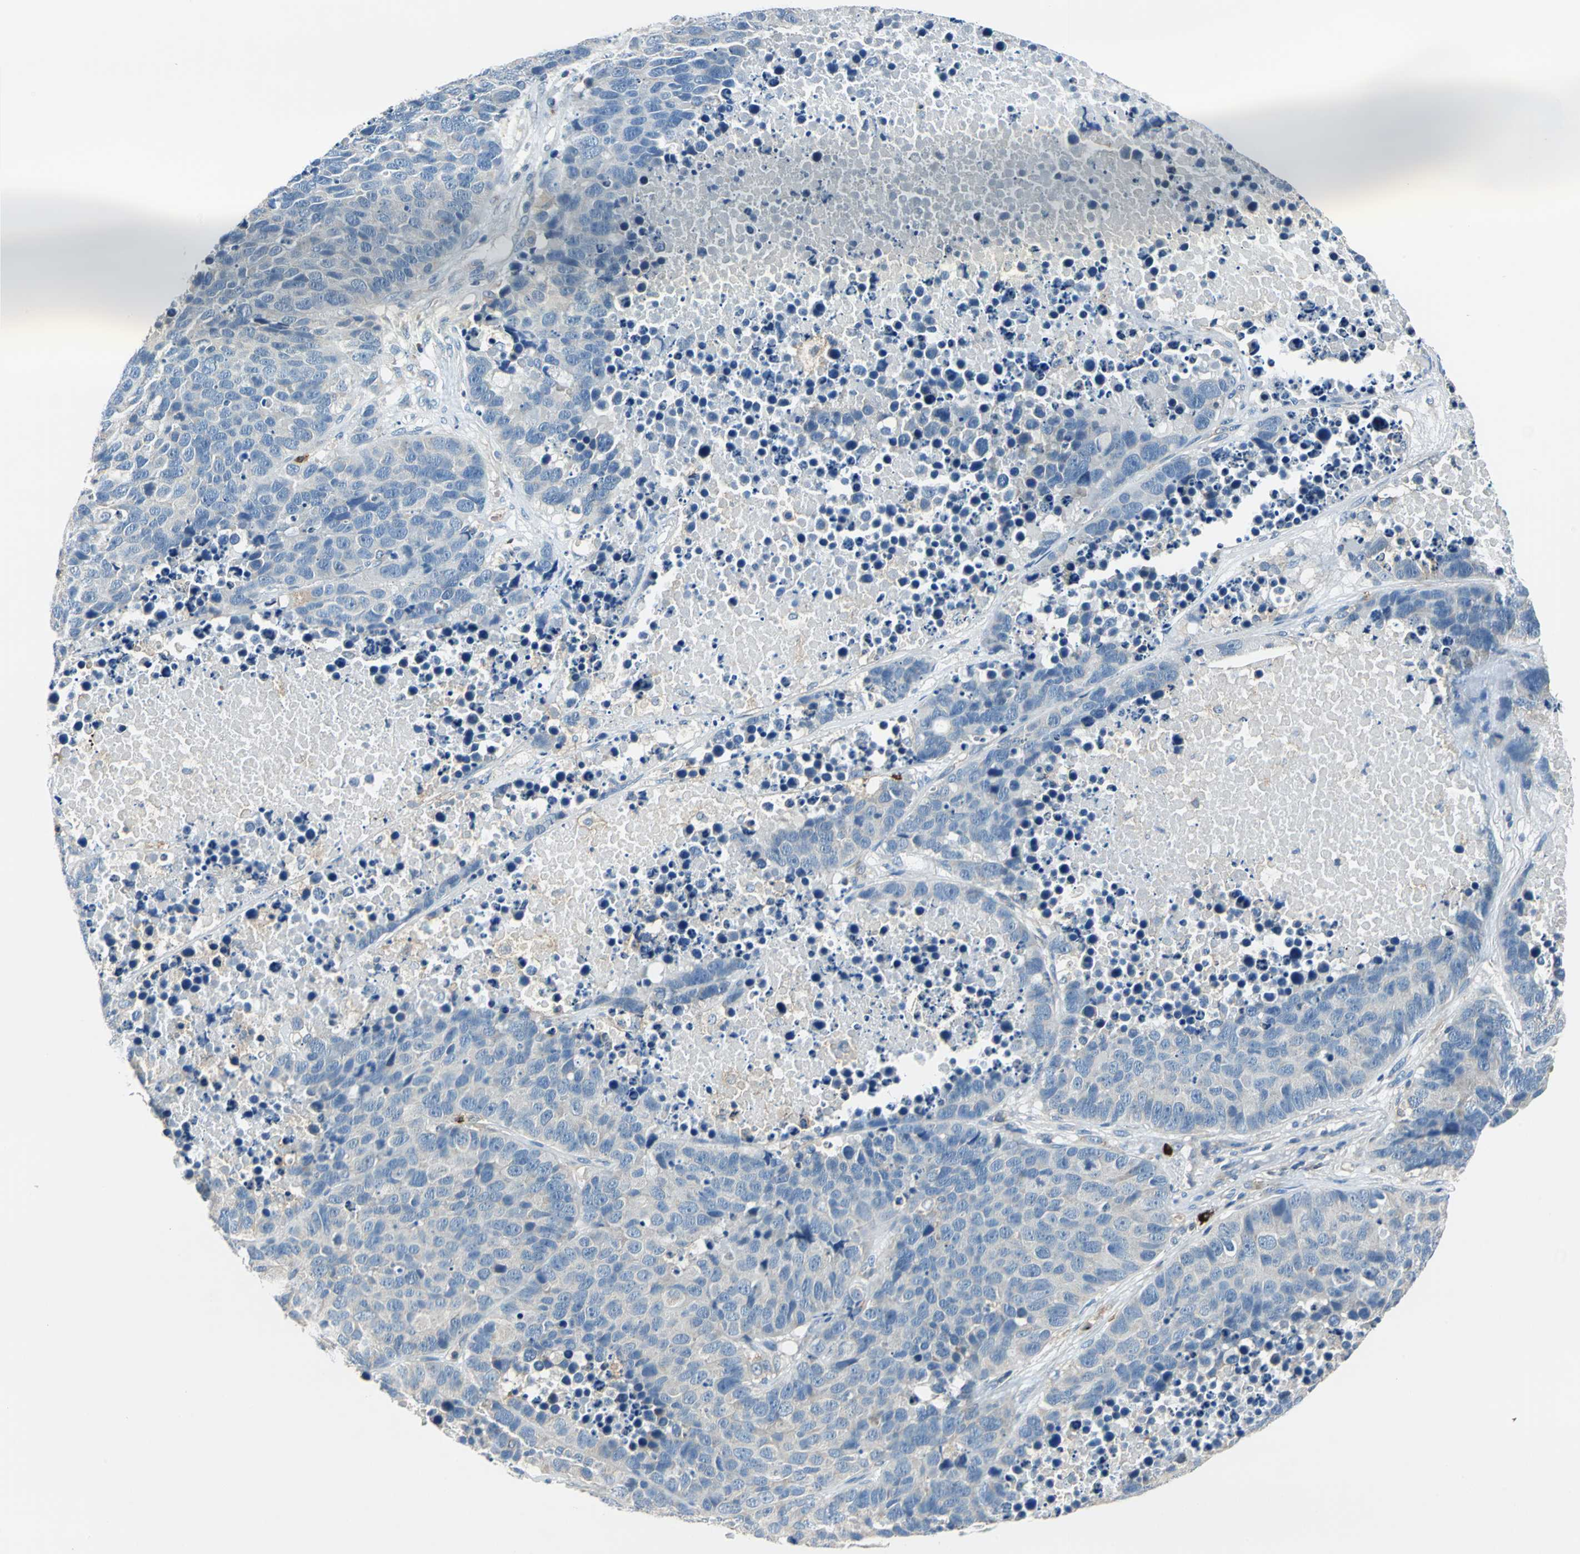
{"staining": {"intensity": "negative", "quantity": "none", "location": "none"}, "tissue": "carcinoid", "cell_type": "Tumor cells", "image_type": "cancer", "snomed": [{"axis": "morphology", "description": "Carcinoid, malignant, NOS"}, {"axis": "topography", "description": "Lung"}], "caption": "Immunohistochemical staining of human carcinoid (malignant) shows no significant staining in tumor cells.", "gene": "CPA3", "patient": {"sex": "male", "age": 60}}